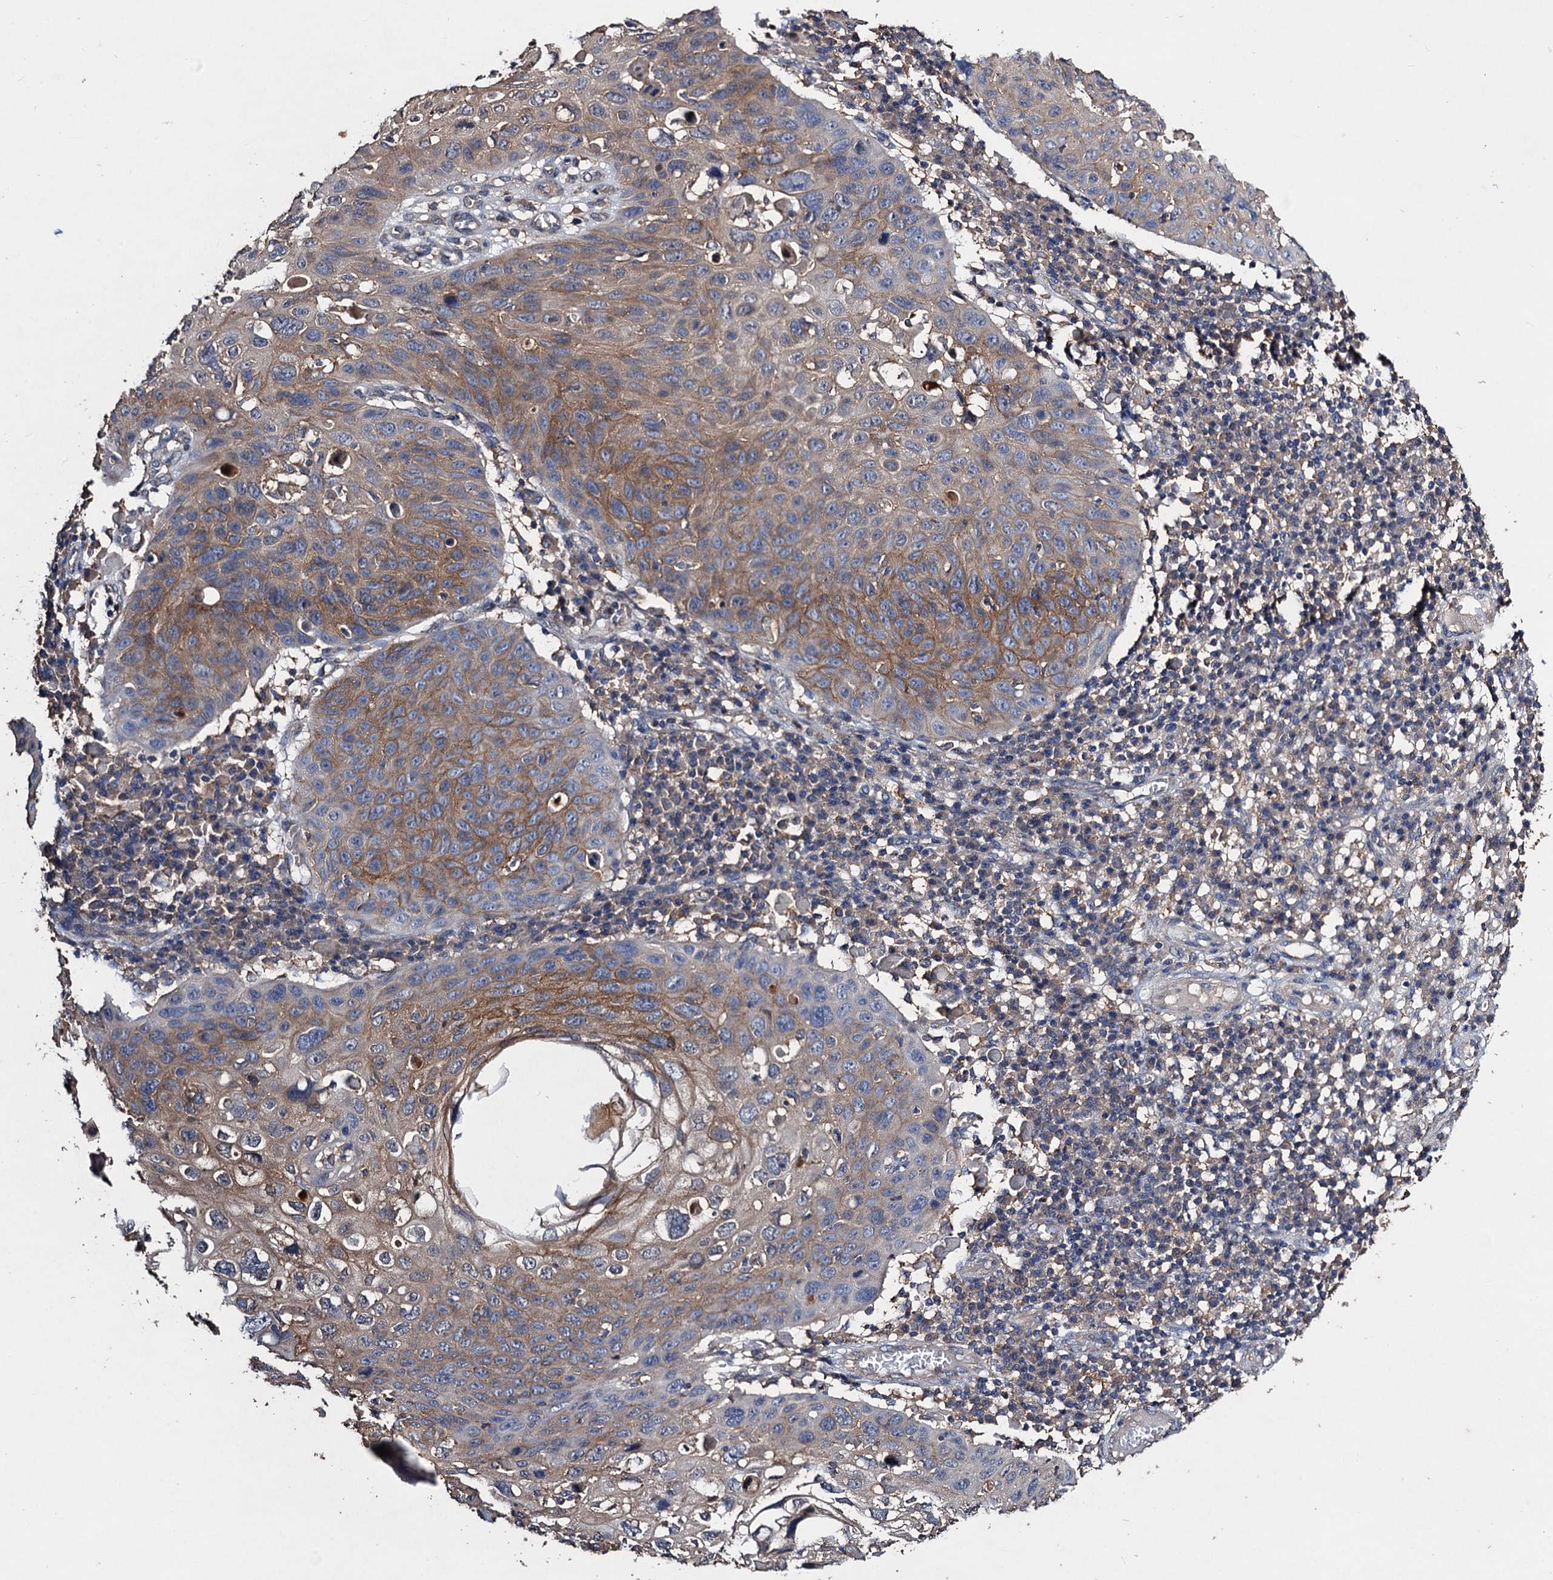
{"staining": {"intensity": "moderate", "quantity": ">75%", "location": "cytoplasmic/membranous"}, "tissue": "skin cancer", "cell_type": "Tumor cells", "image_type": "cancer", "snomed": [{"axis": "morphology", "description": "Squamous cell carcinoma, NOS"}, {"axis": "topography", "description": "Skin"}], "caption": "High-power microscopy captured an immunohistochemistry (IHC) image of skin squamous cell carcinoma, revealing moderate cytoplasmic/membranous expression in approximately >75% of tumor cells.", "gene": "SCUBE3", "patient": {"sex": "female", "age": 90}}